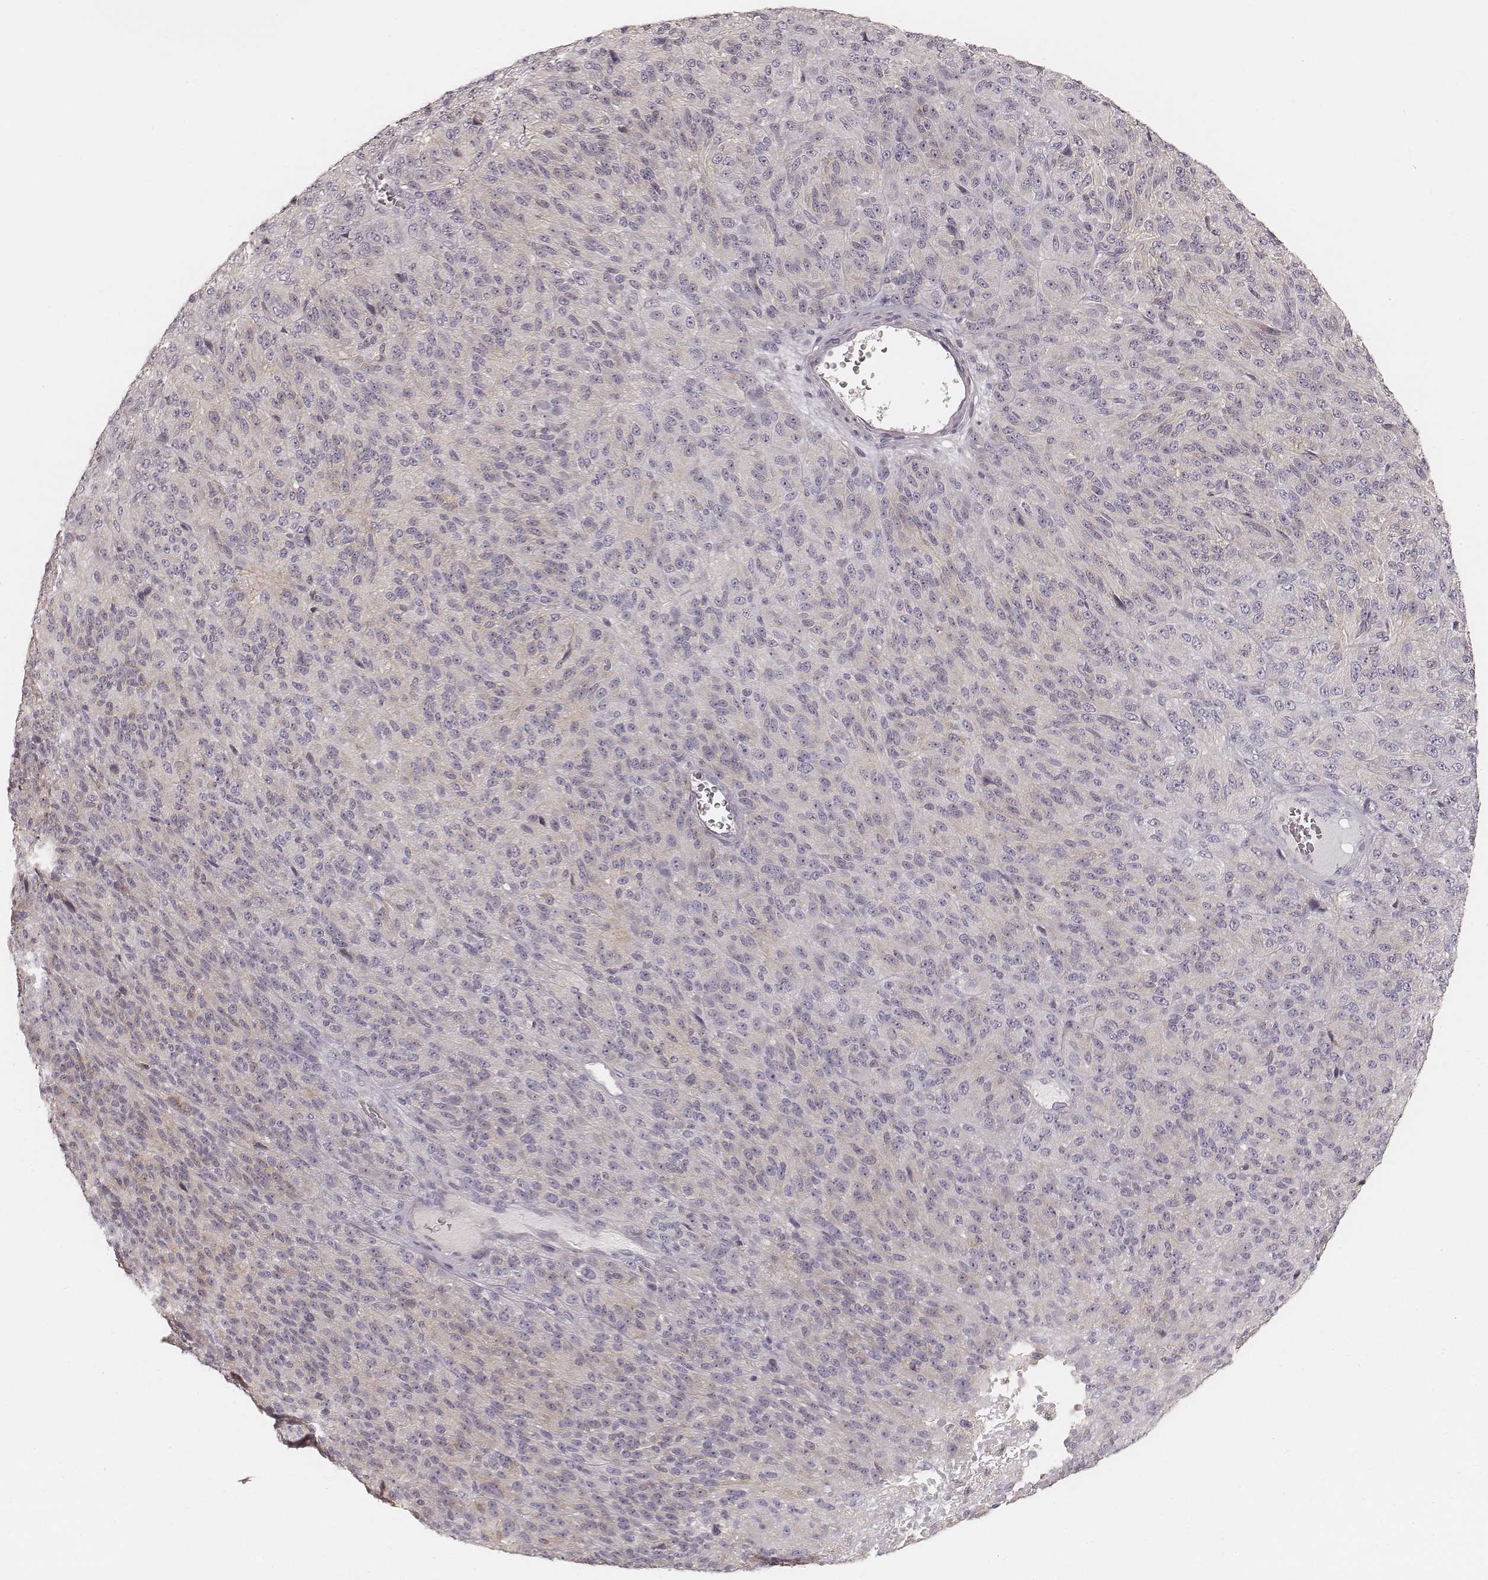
{"staining": {"intensity": "negative", "quantity": "none", "location": "none"}, "tissue": "melanoma", "cell_type": "Tumor cells", "image_type": "cancer", "snomed": [{"axis": "morphology", "description": "Malignant melanoma, Metastatic site"}, {"axis": "topography", "description": "Brain"}], "caption": "Micrograph shows no protein positivity in tumor cells of malignant melanoma (metastatic site) tissue. The staining is performed using DAB brown chromogen with nuclei counter-stained in using hematoxylin.", "gene": "FMNL2", "patient": {"sex": "female", "age": 56}}